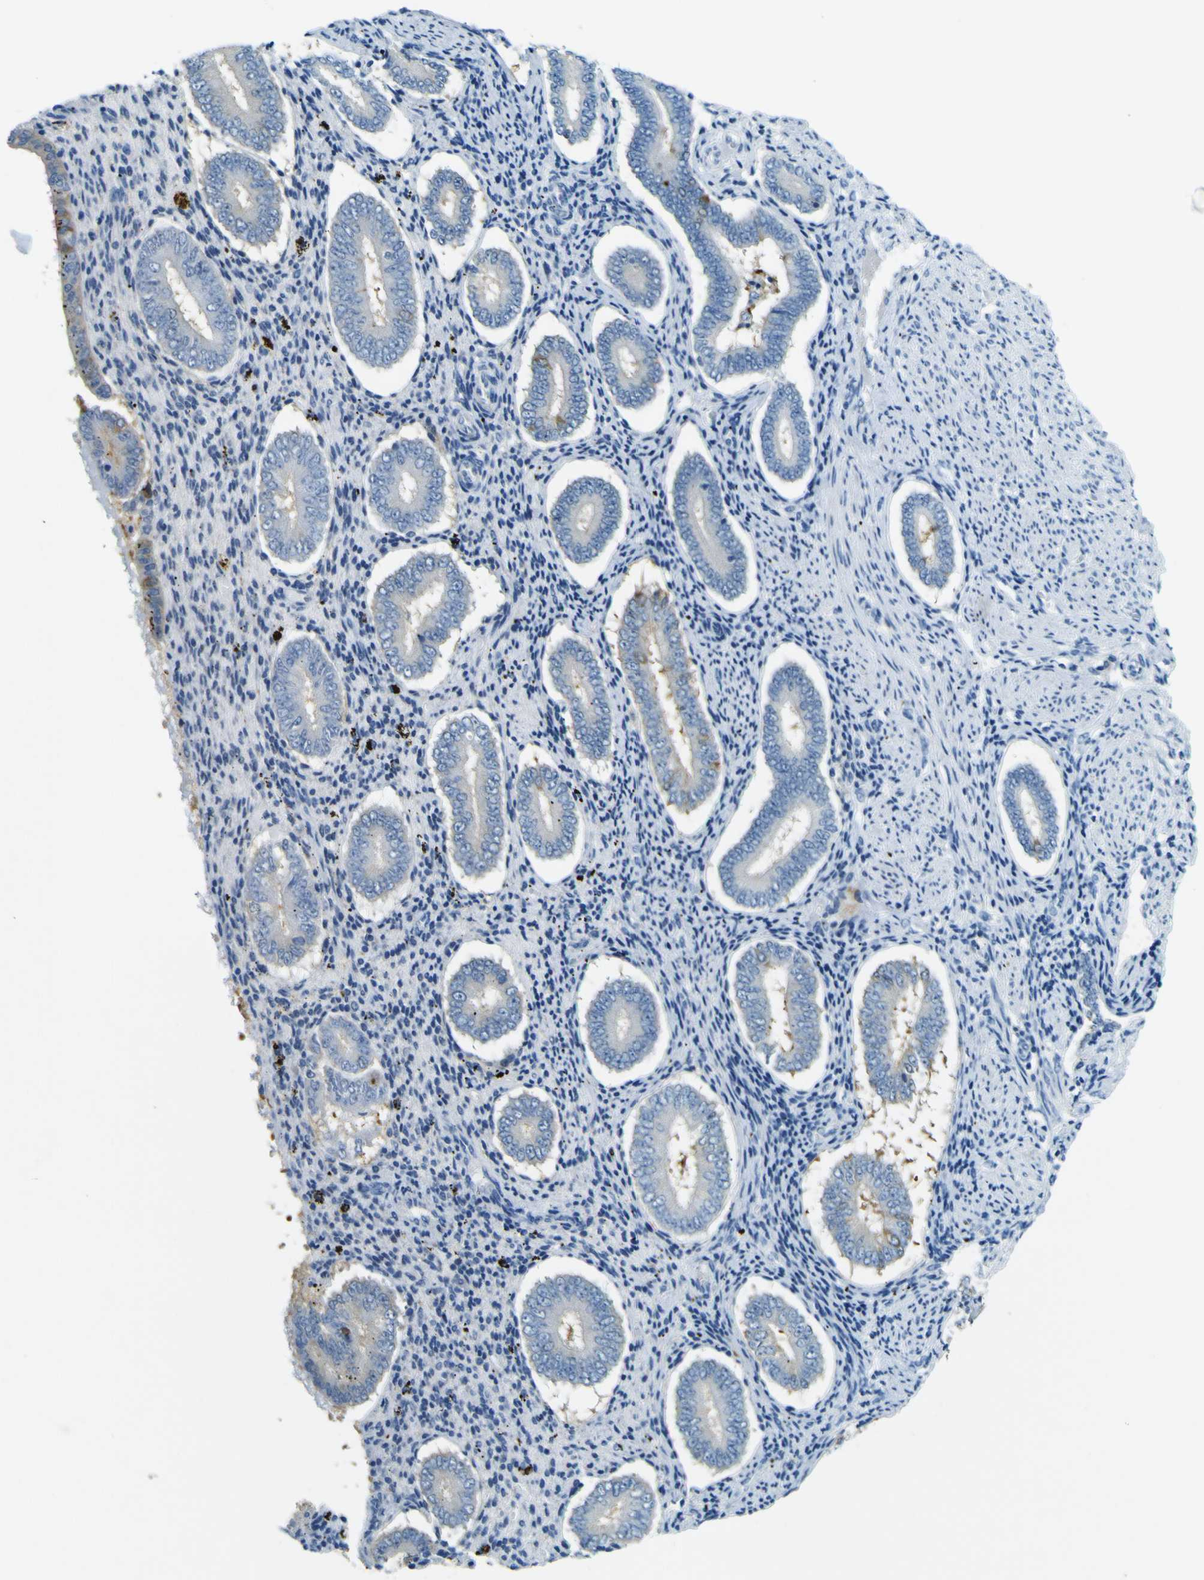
{"staining": {"intensity": "negative", "quantity": "none", "location": "none"}, "tissue": "endometrium", "cell_type": "Cells in endometrial stroma", "image_type": "normal", "snomed": [{"axis": "morphology", "description": "Normal tissue, NOS"}, {"axis": "topography", "description": "Endometrium"}], "caption": "This is an IHC photomicrograph of normal endometrium. There is no positivity in cells in endometrial stroma.", "gene": "SORCS1", "patient": {"sex": "female", "age": 42}}